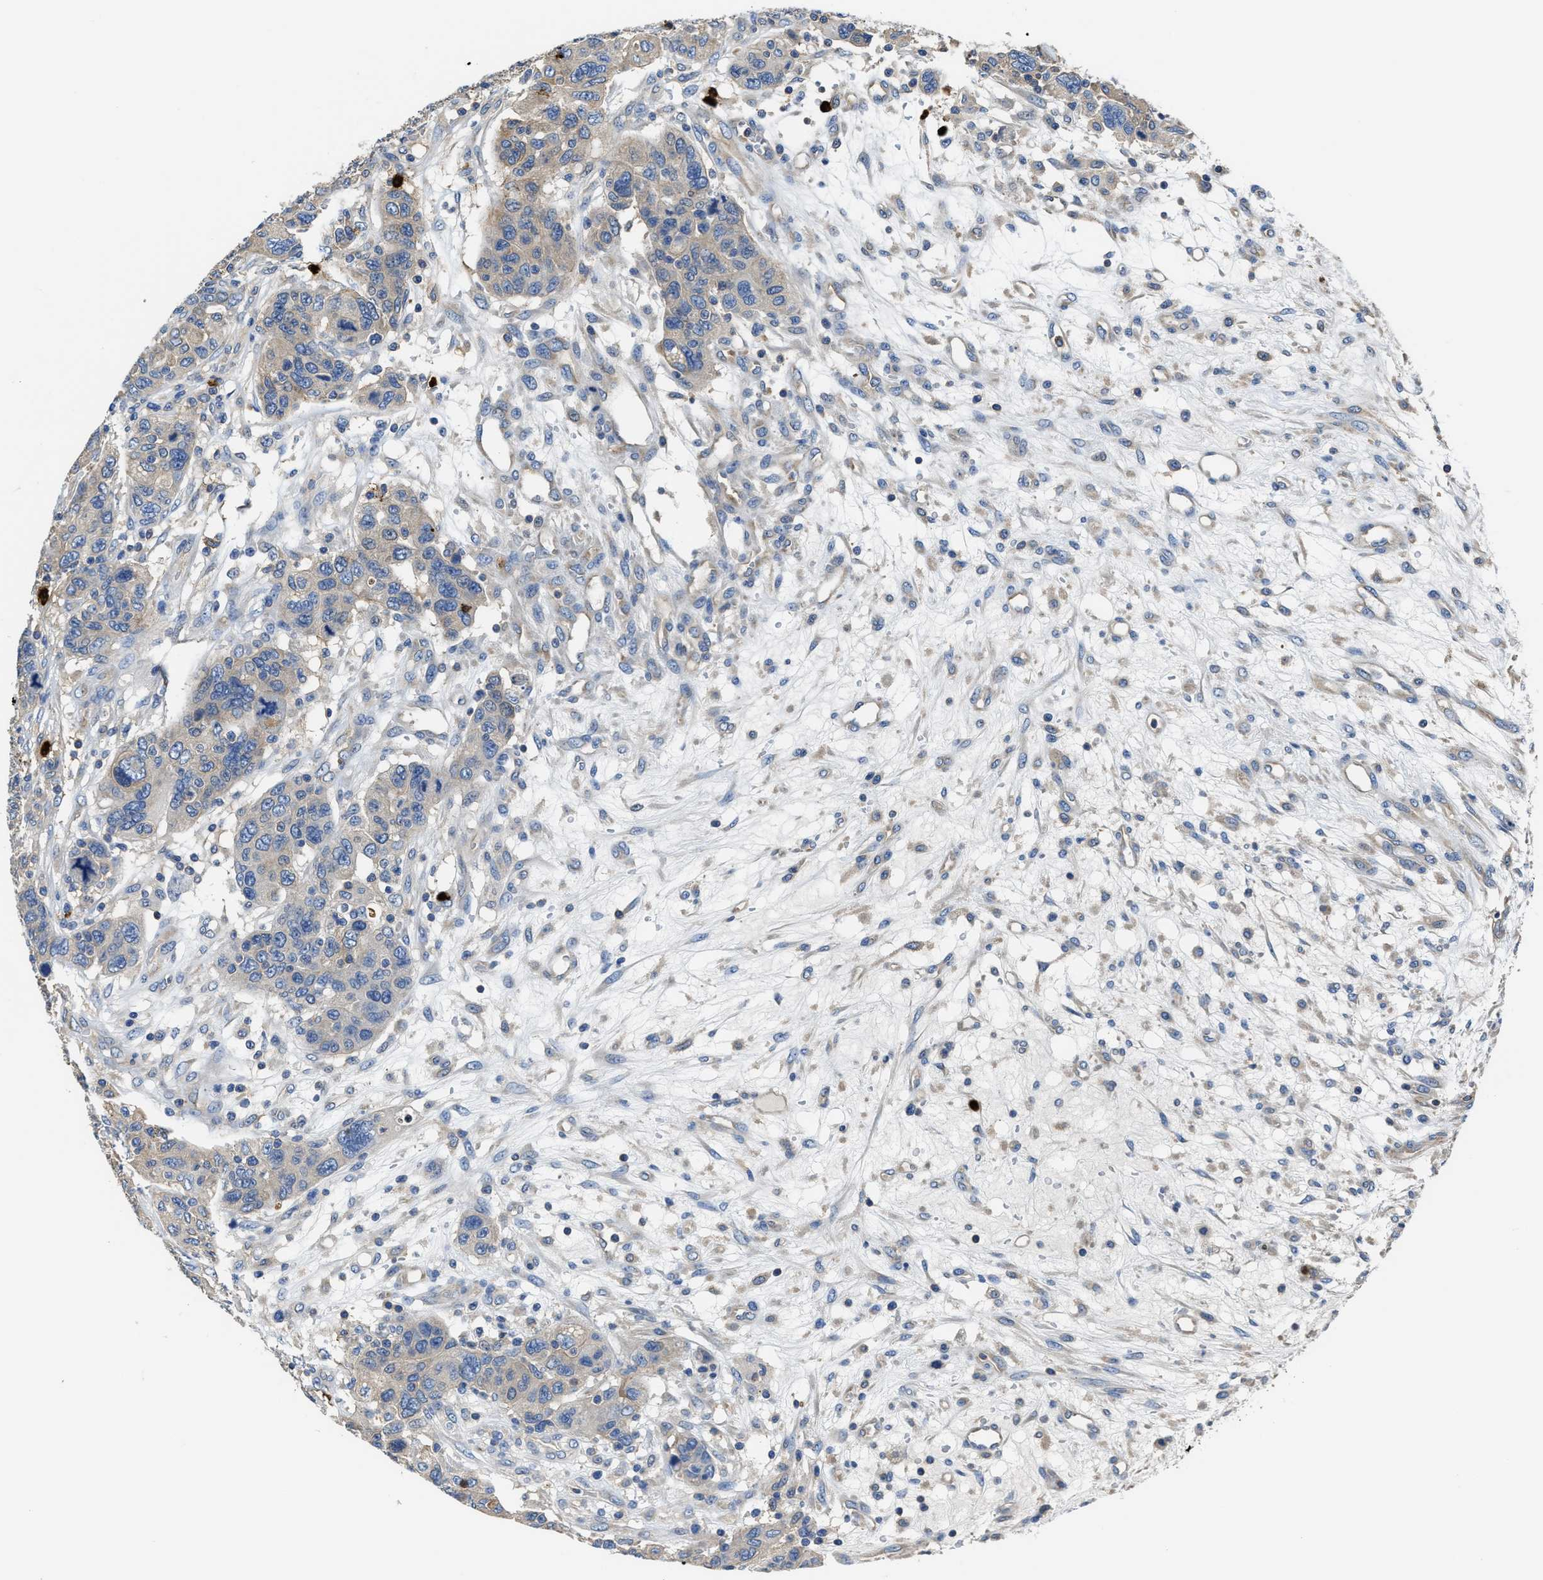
{"staining": {"intensity": "weak", "quantity": "<25%", "location": "cytoplasmic/membranous"}, "tissue": "breast cancer", "cell_type": "Tumor cells", "image_type": "cancer", "snomed": [{"axis": "morphology", "description": "Duct carcinoma"}, {"axis": "topography", "description": "Breast"}], "caption": "IHC image of neoplastic tissue: breast cancer (invasive ductal carcinoma) stained with DAB displays no significant protein positivity in tumor cells. The staining was performed using DAB (3,3'-diaminobenzidine) to visualize the protein expression in brown, while the nuclei were stained in blue with hematoxylin (Magnification: 20x).", "gene": "TRAF6", "patient": {"sex": "female", "age": 37}}